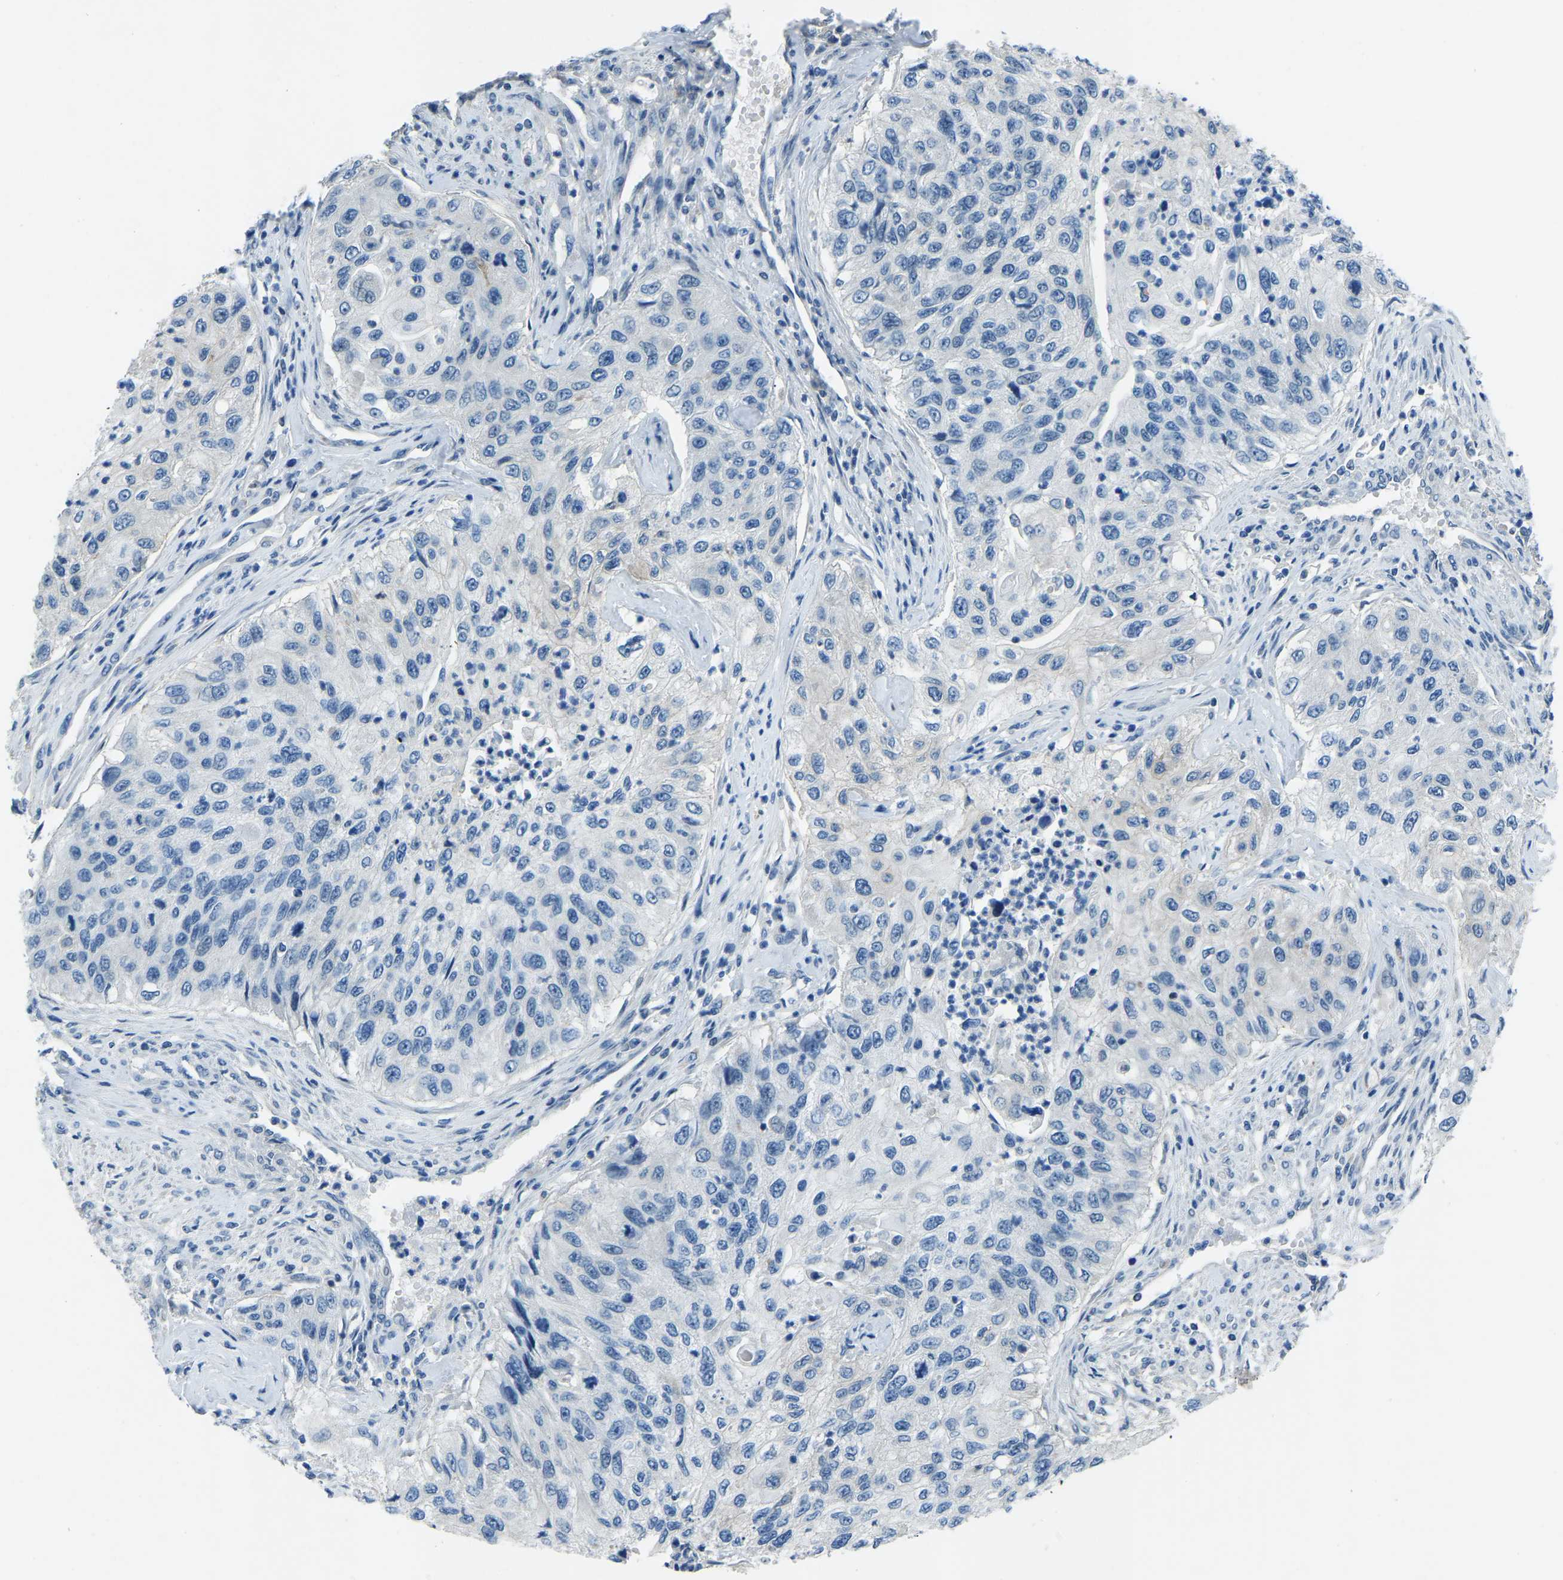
{"staining": {"intensity": "negative", "quantity": "none", "location": "none"}, "tissue": "urothelial cancer", "cell_type": "Tumor cells", "image_type": "cancer", "snomed": [{"axis": "morphology", "description": "Urothelial carcinoma, High grade"}, {"axis": "topography", "description": "Urinary bladder"}], "caption": "IHC image of urothelial carcinoma (high-grade) stained for a protein (brown), which shows no expression in tumor cells.", "gene": "XIRP1", "patient": {"sex": "female", "age": 60}}